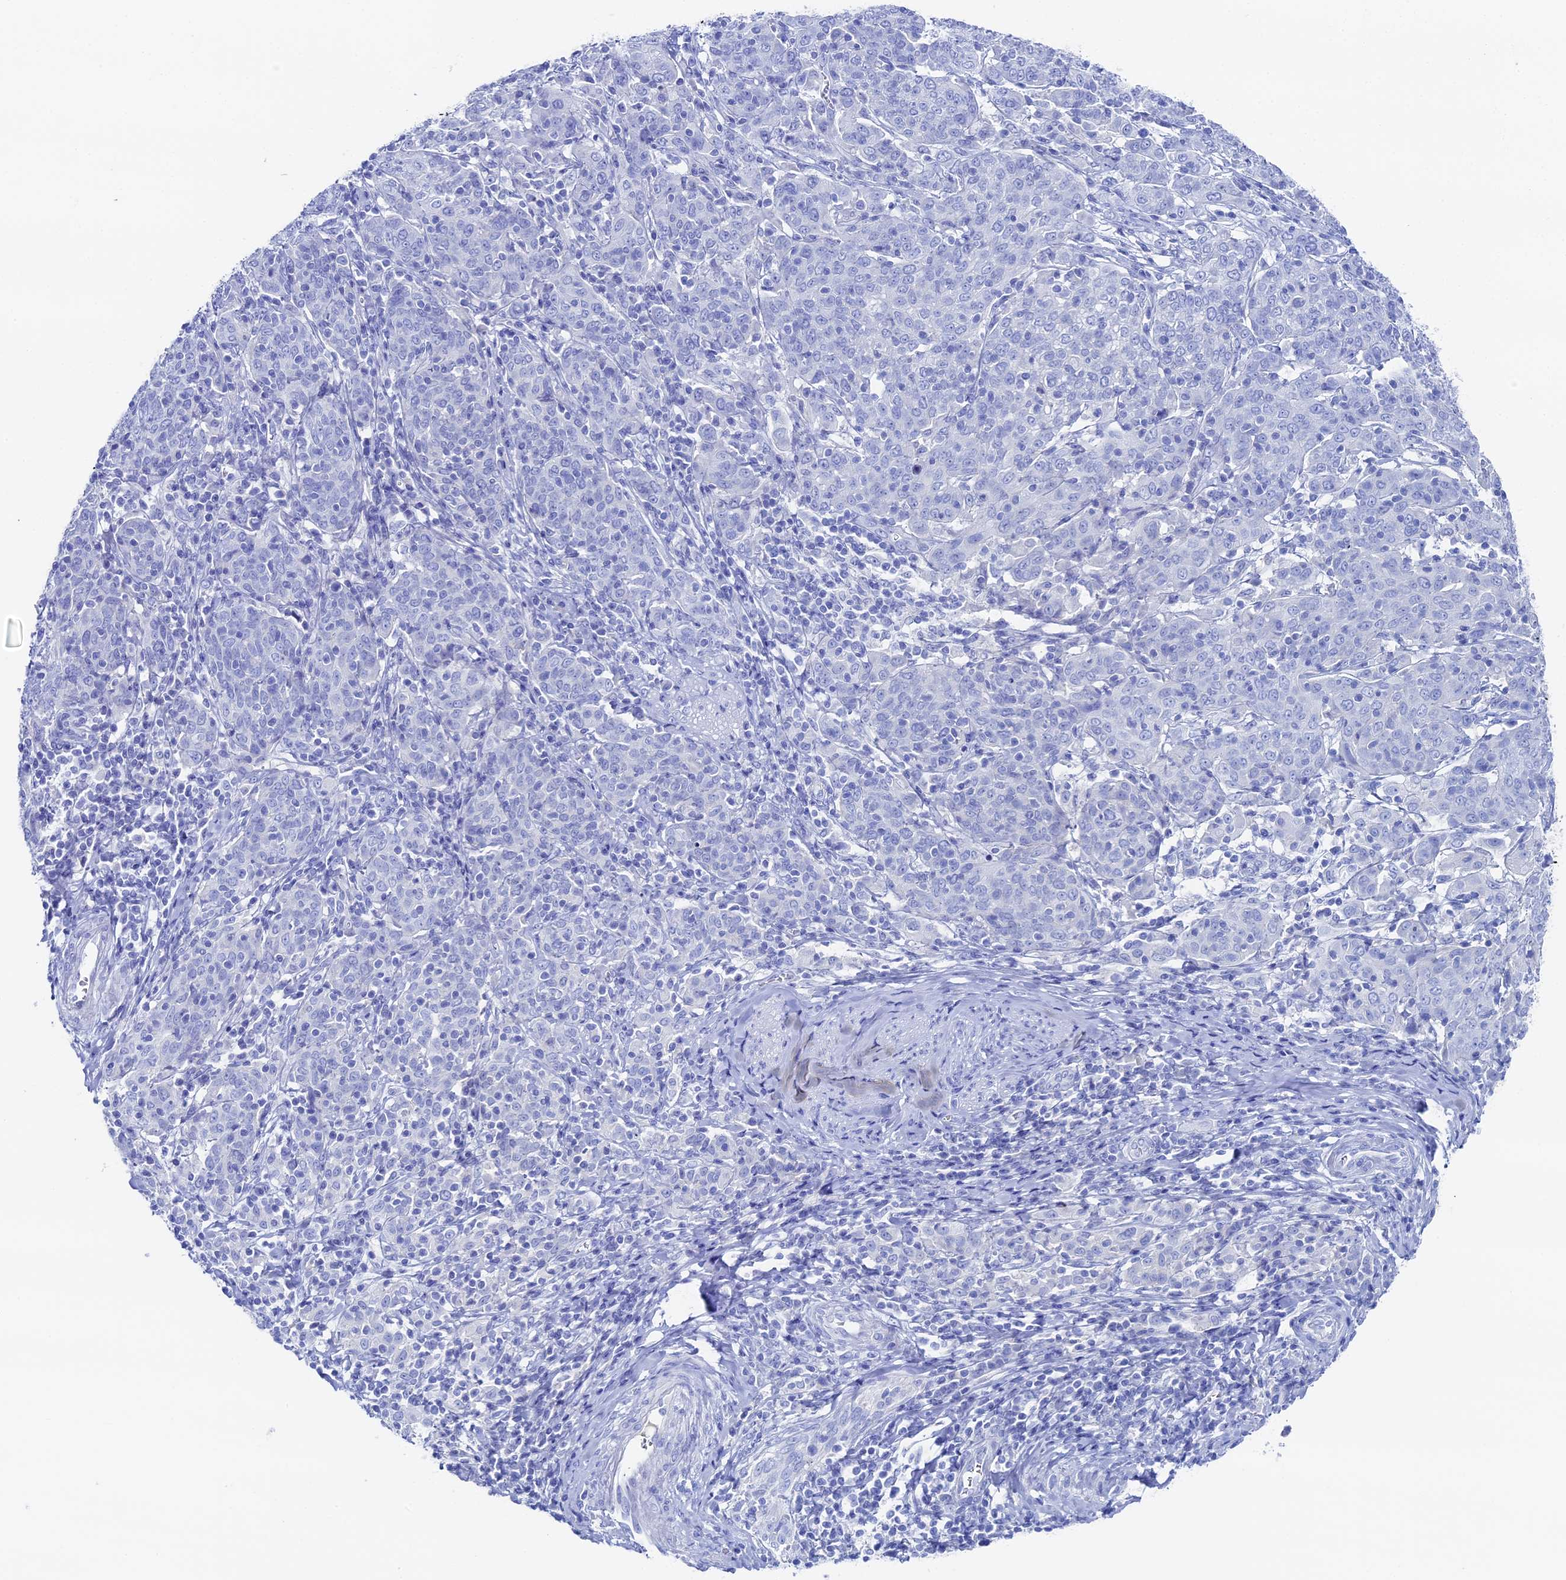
{"staining": {"intensity": "negative", "quantity": "none", "location": "none"}, "tissue": "cervical cancer", "cell_type": "Tumor cells", "image_type": "cancer", "snomed": [{"axis": "morphology", "description": "Squamous cell carcinoma, NOS"}, {"axis": "topography", "description": "Cervix"}], "caption": "This is an immunohistochemistry micrograph of human cervical cancer. There is no positivity in tumor cells.", "gene": "UNC119", "patient": {"sex": "female", "age": 67}}